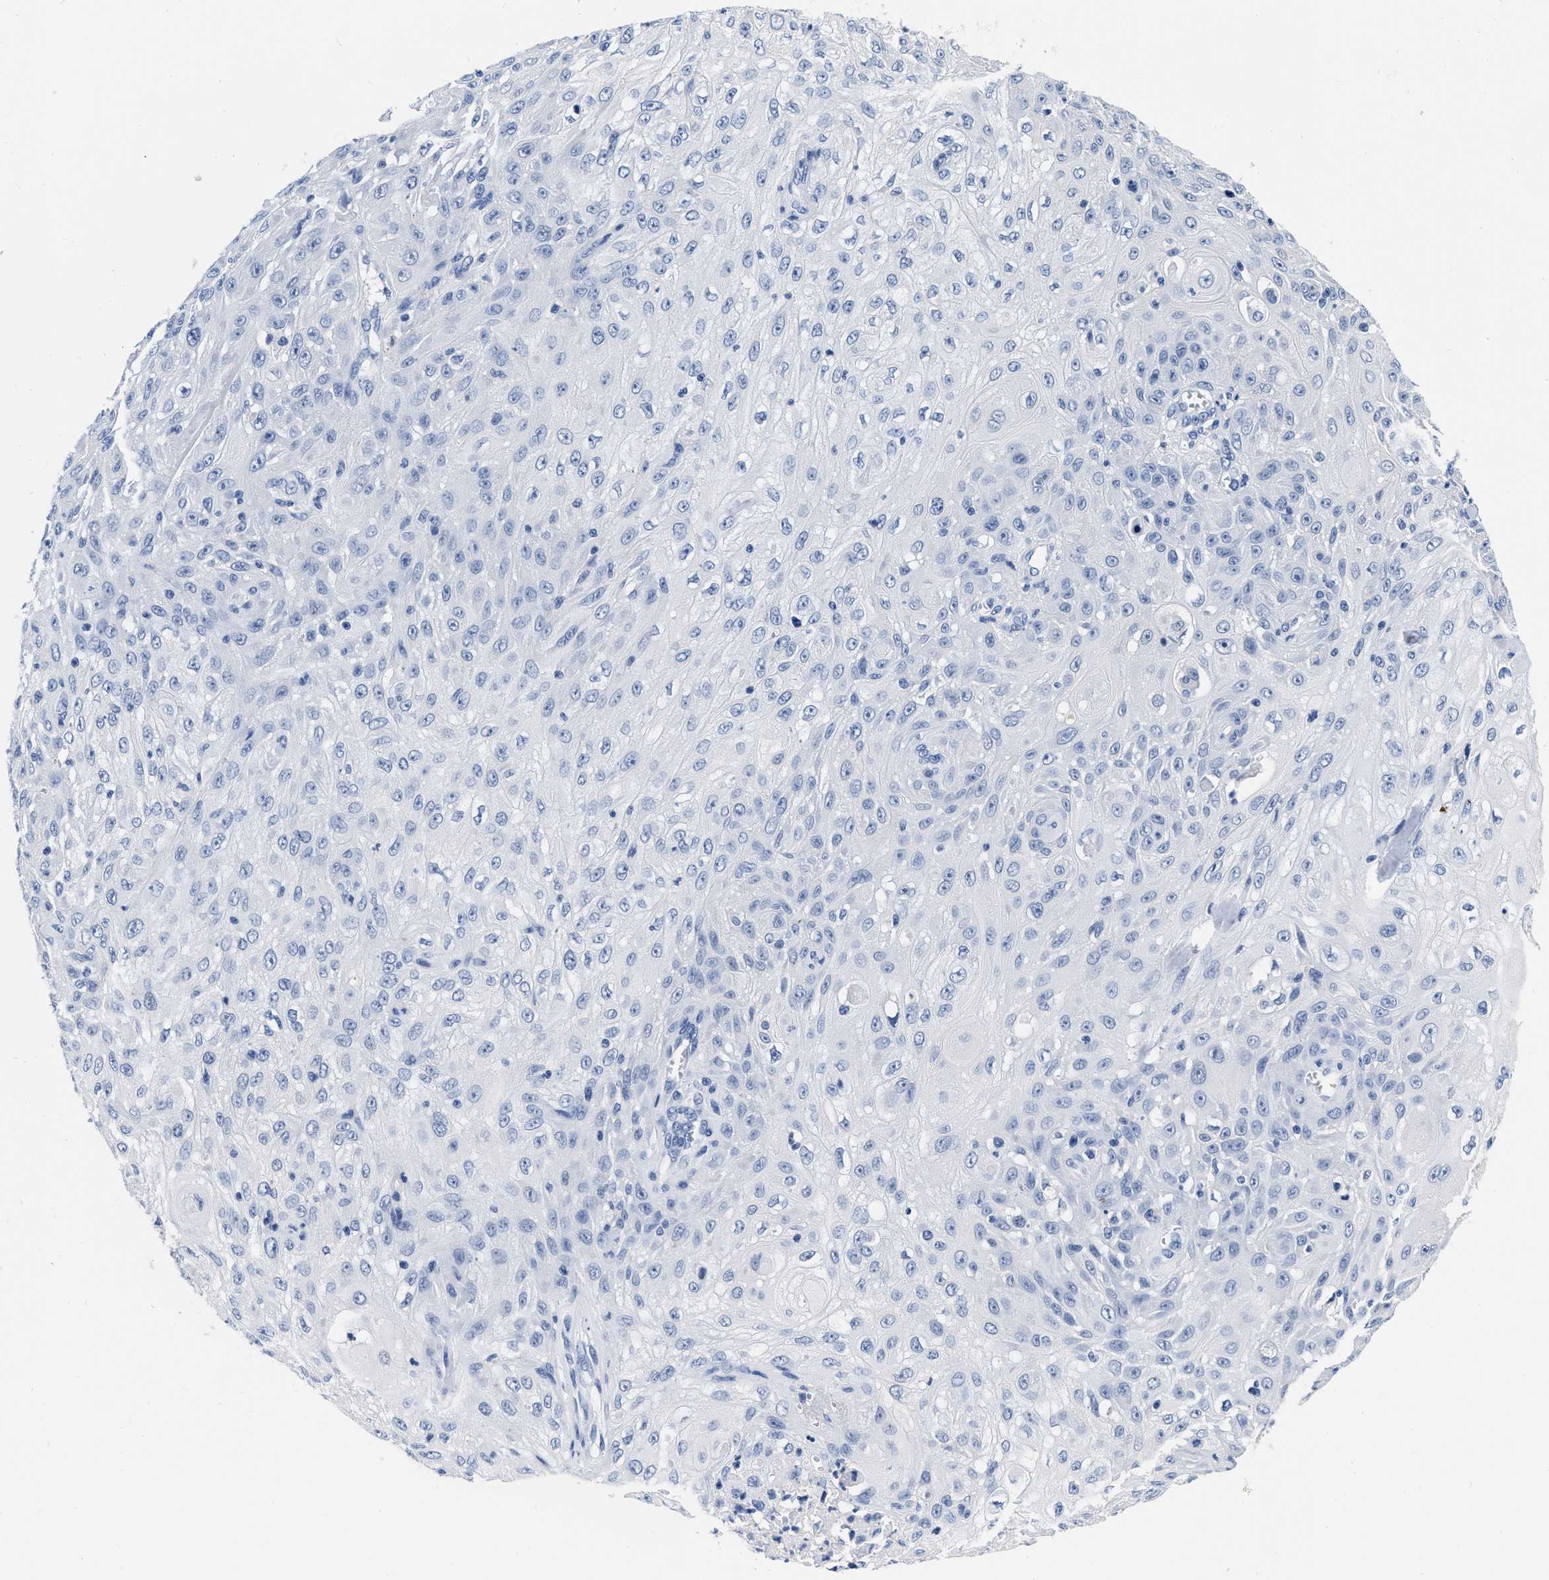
{"staining": {"intensity": "negative", "quantity": "none", "location": "none"}, "tissue": "skin cancer", "cell_type": "Tumor cells", "image_type": "cancer", "snomed": [{"axis": "morphology", "description": "Squamous cell carcinoma, NOS"}, {"axis": "topography", "description": "Skin"}], "caption": "DAB (3,3'-diaminobenzidine) immunohistochemical staining of human skin cancer displays no significant expression in tumor cells.", "gene": "CER1", "patient": {"sex": "male", "age": 75}}